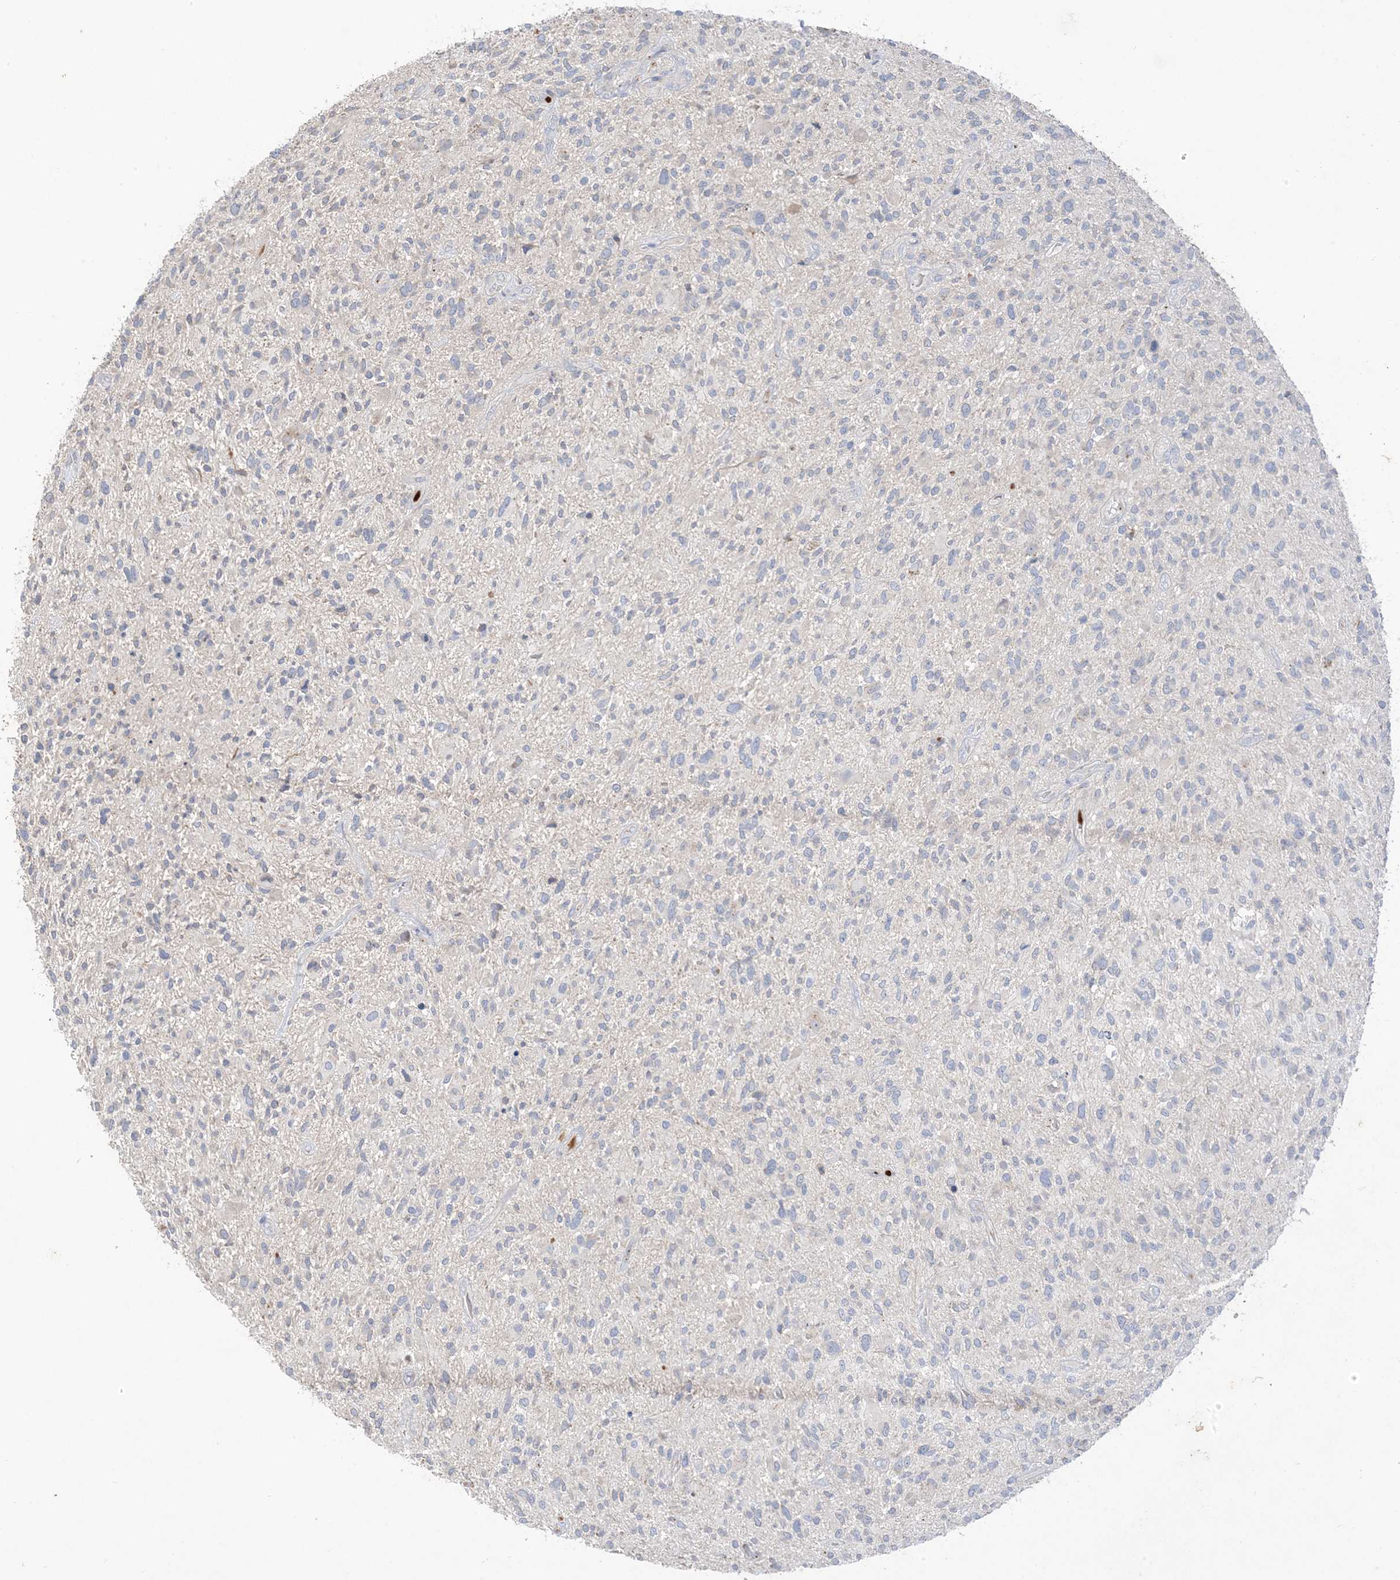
{"staining": {"intensity": "negative", "quantity": "none", "location": "none"}, "tissue": "glioma", "cell_type": "Tumor cells", "image_type": "cancer", "snomed": [{"axis": "morphology", "description": "Glioma, malignant, High grade"}, {"axis": "topography", "description": "Brain"}], "caption": "This photomicrograph is of high-grade glioma (malignant) stained with immunohistochemistry (IHC) to label a protein in brown with the nuclei are counter-stained blue. There is no staining in tumor cells.", "gene": "DPP9", "patient": {"sex": "male", "age": 47}}